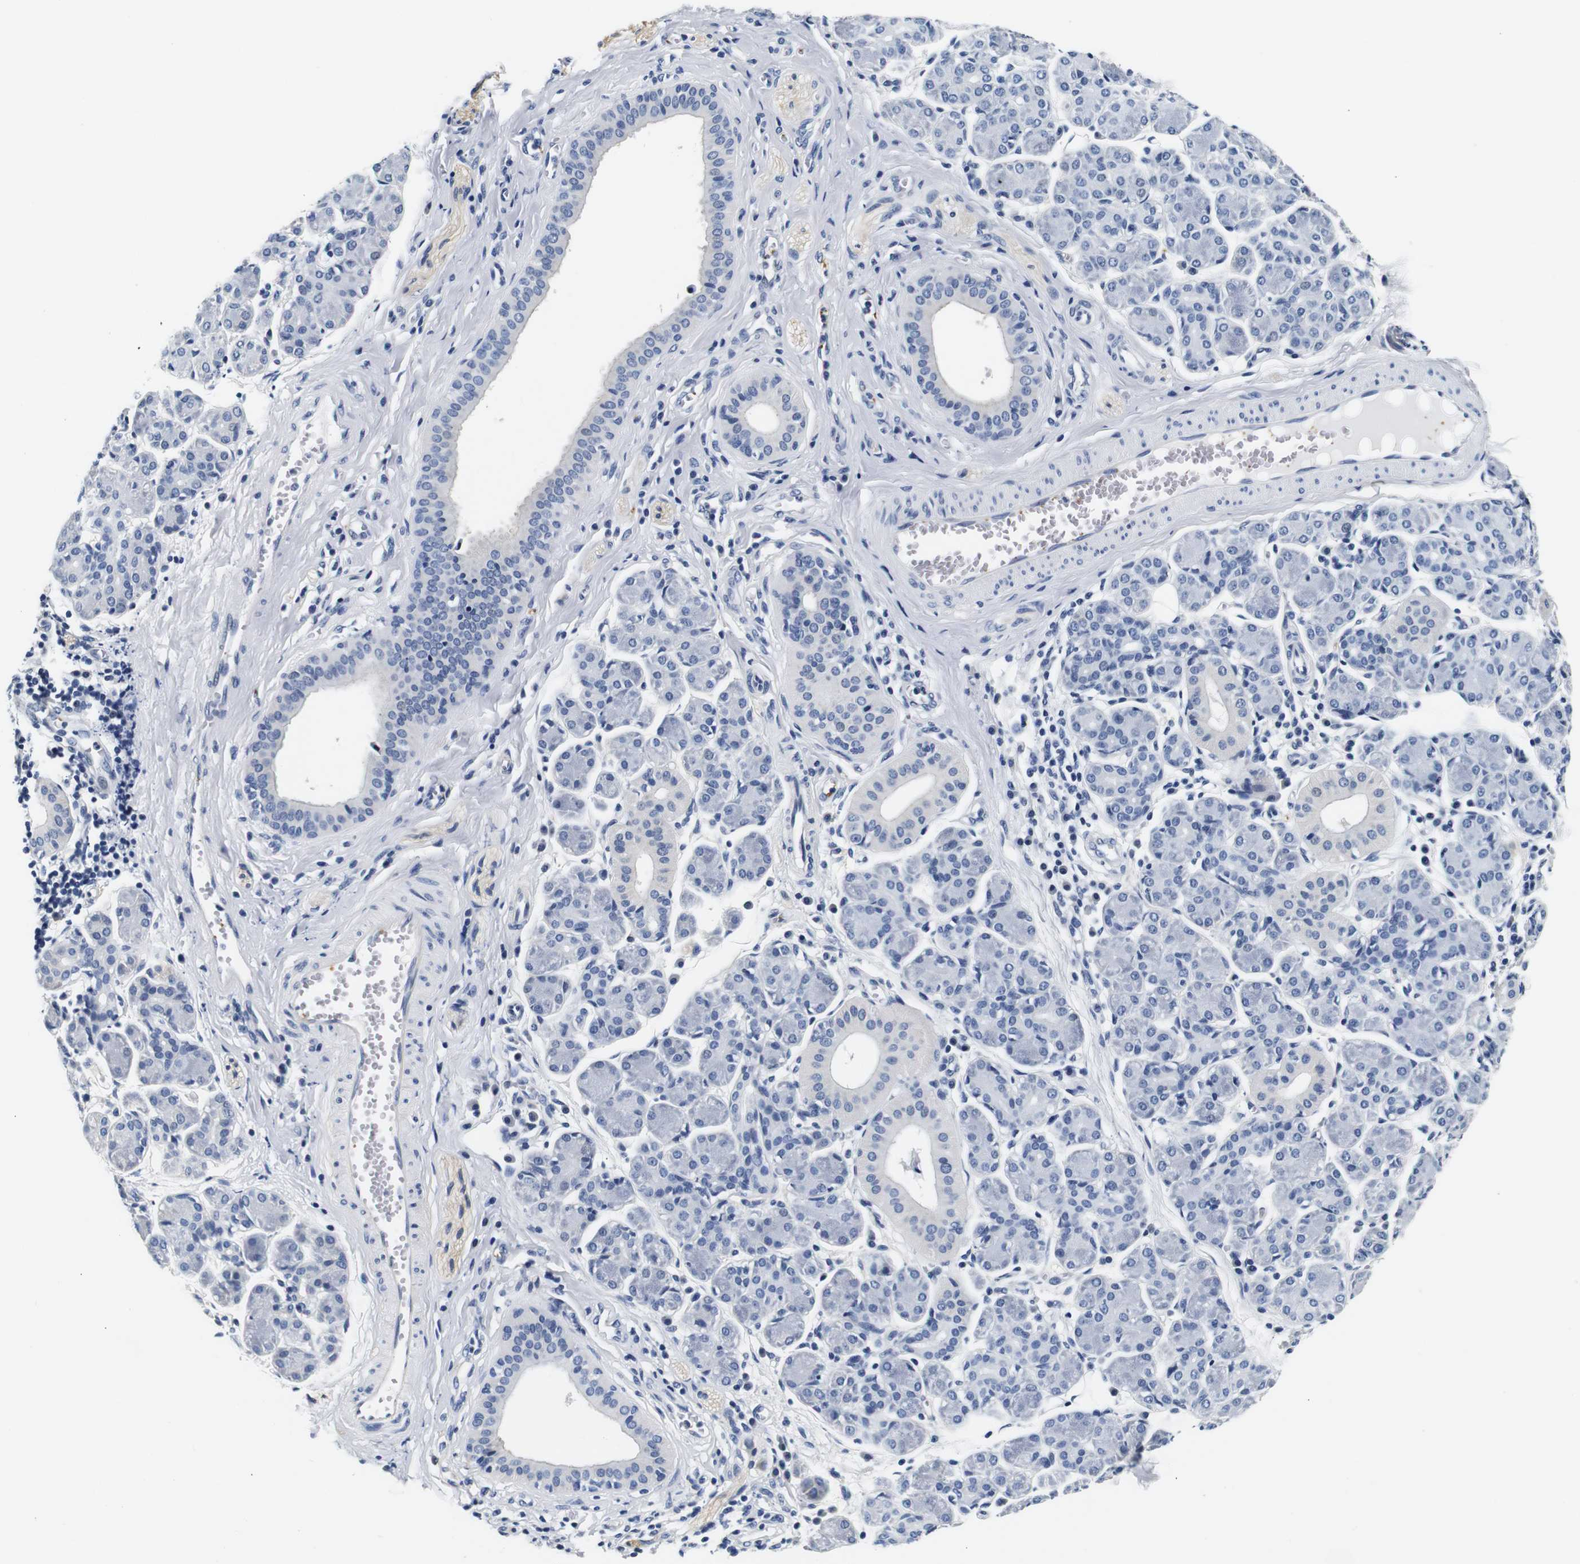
{"staining": {"intensity": "negative", "quantity": "none", "location": "none"}, "tissue": "salivary gland", "cell_type": "Glandular cells", "image_type": "normal", "snomed": [{"axis": "morphology", "description": "Normal tissue, NOS"}, {"axis": "morphology", "description": "Inflammation, NOS"}, {"axis": "topography", "description": "Lymph node"}, {"axis": "topography", "description": "Salivary gland"}], "caption": "Immunohistochemical staining of benign salivary gland shows no significant expression in glandular cells. (DAB (3,3'-diaminobenzidine) IHC with hematoxylin counter stain).", "gene": "GP1BA", "patient": {"sex": "male", "age": 3}}